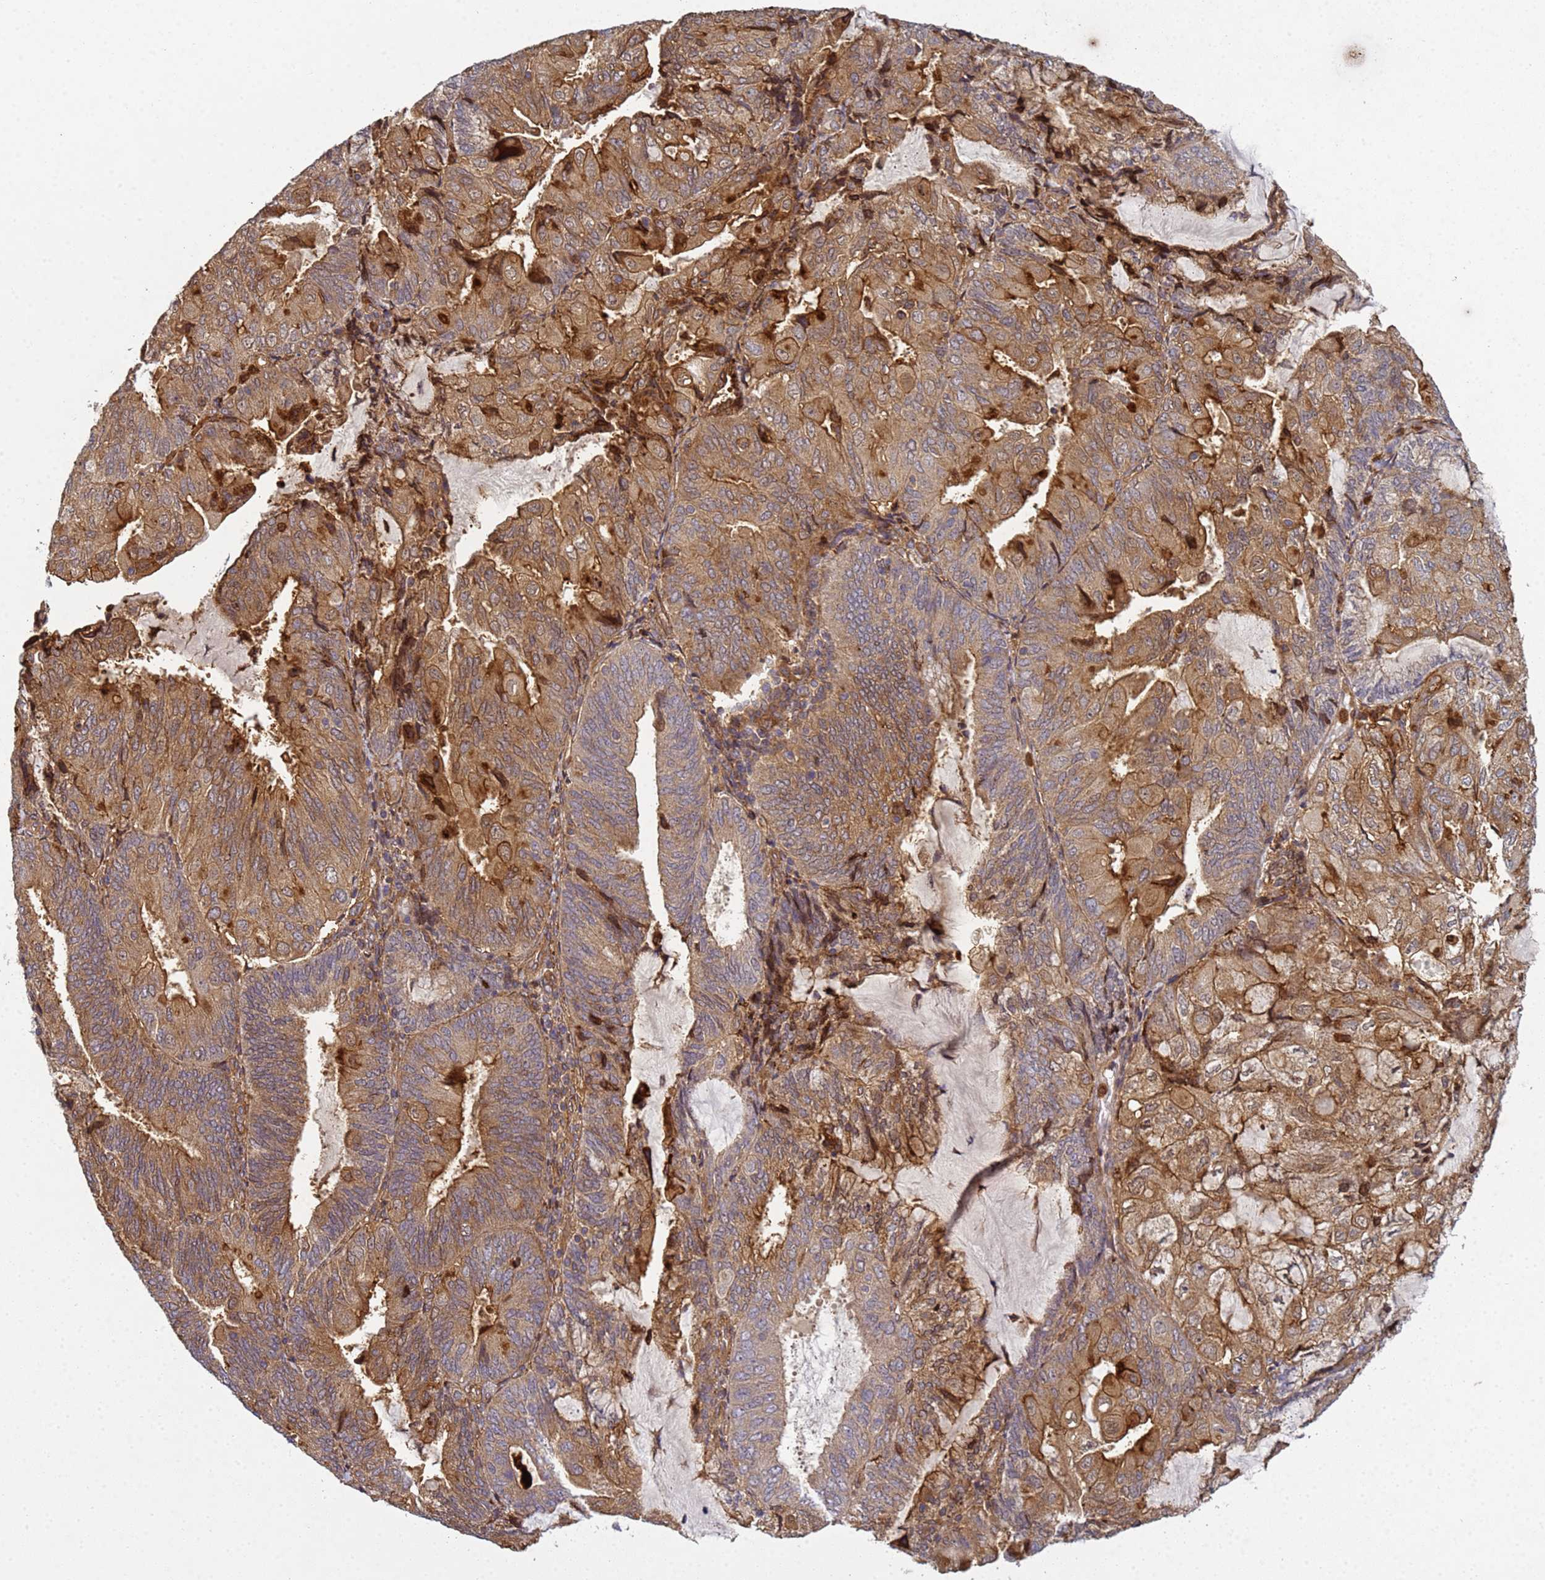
{"staining": {"intensity": "moderate", "quantity": ">75%", "location": "cytoplasmic/membranous"}, "tissue": "endometrial cancer", "cell_type": "Tumor cells", "image_type": "cancer", "snomed": [{"axis": "morphology", "description": "Adenocarcinoma, NOS"}, {"axis": "topography", "description": "Endometrium"}], "caption": "Adenocarcinoma (endometrial) stained with immunohistochemistry reveals moderate cytoplasmic/membranous expression in about >75% of tumor cells. The staining is performed using DAB brown chromogen to label protein expression. The nuclei are counter-stained blue using hematoxylin.", "gene": "C8orf34", "patient": {"sex": "female", "age": 81}}